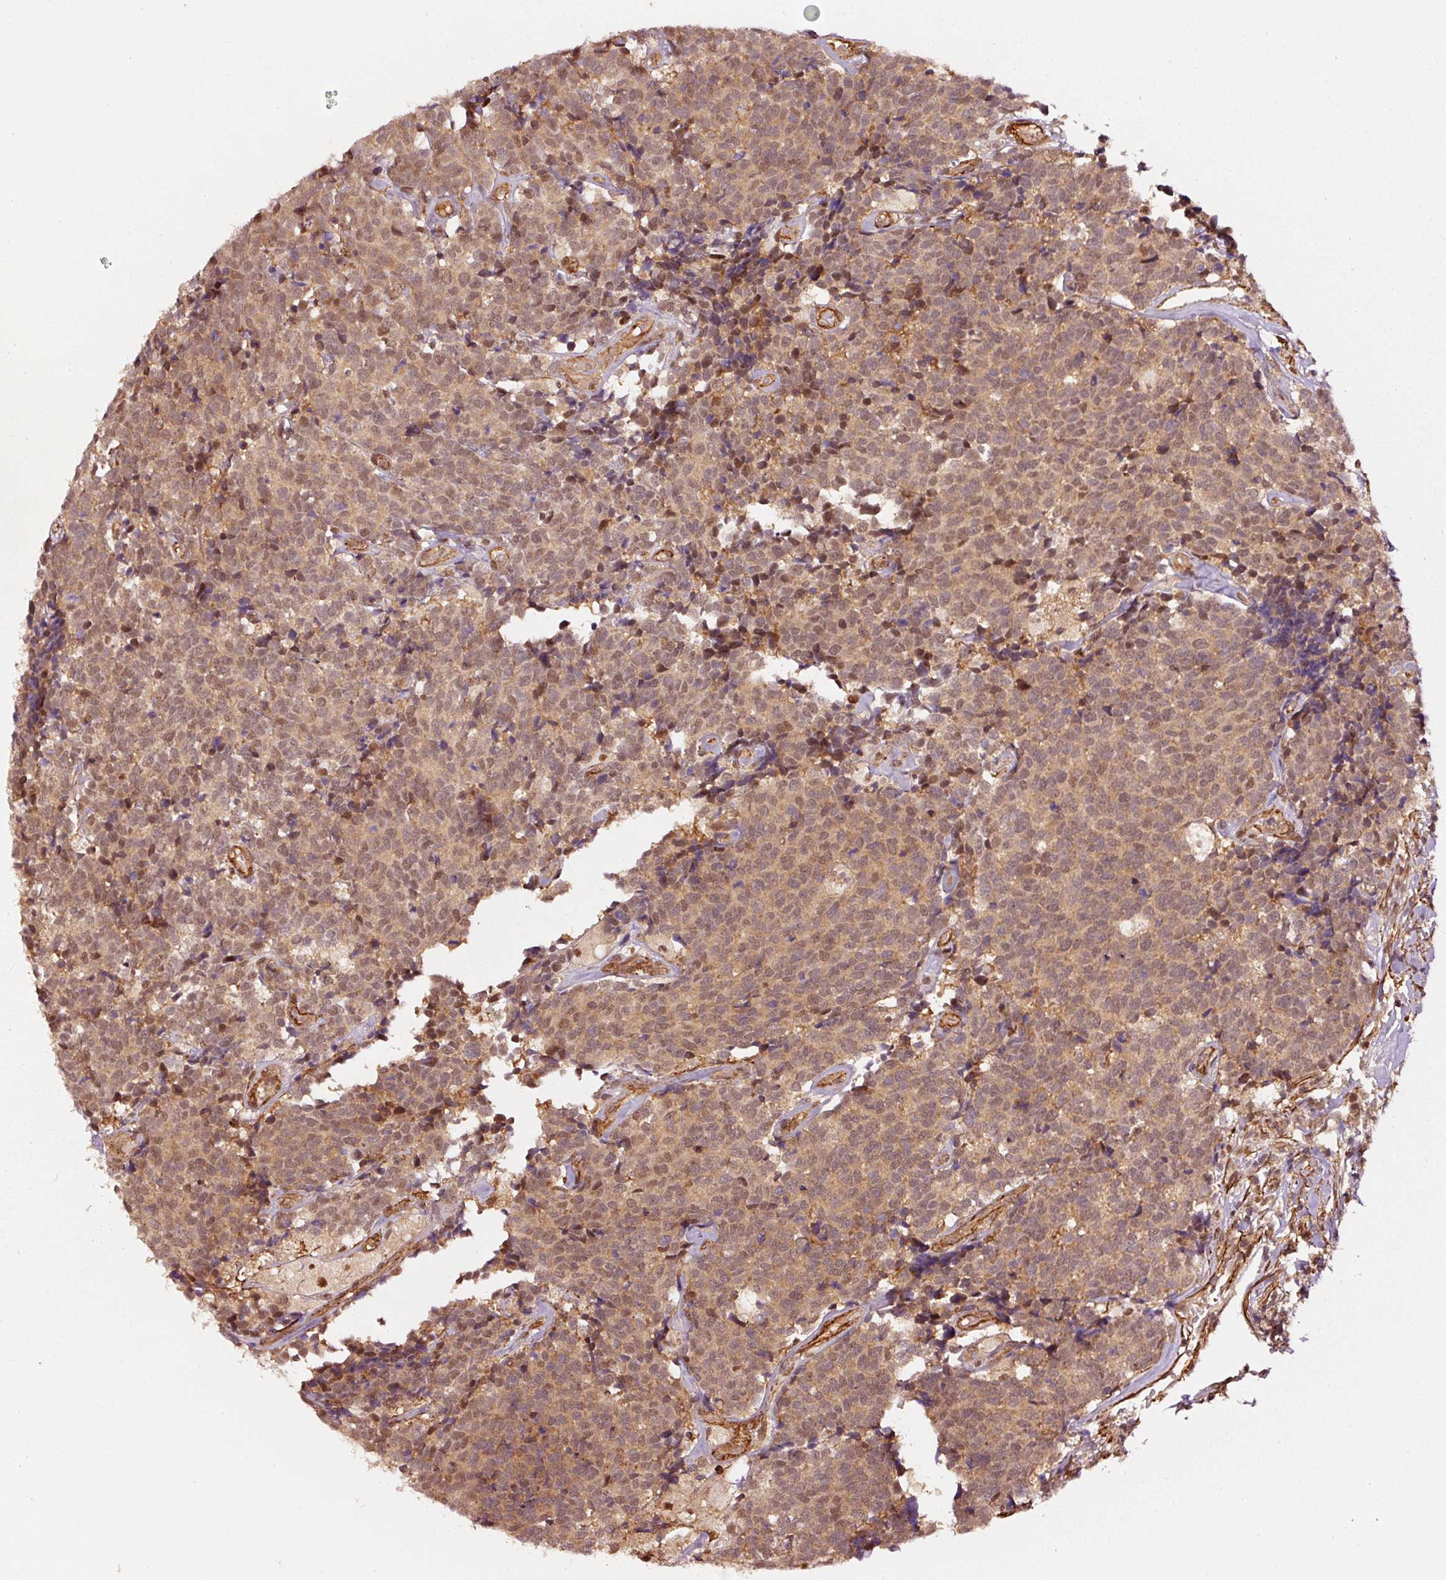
{"staining": {"intensity": "moderate", "quantity": ">75%", "location": "cytoplasmic/membranous,nuclear"}, "tissue": "carcinoid", "cell_type": "Tumor cells", "image_type": "cancer", "snomed": [{"axis": "morphology", "description": "Carcinoid, malignant, NOS"}, {"axis": "topography", "description": "Skin"}], "caption": "Human carcinoid (malignant) stained with a protein marker exhibits moderate staining in tumor cells.", "gene": "PSMD1", "patient": {"sex": "female", "age": 79}}